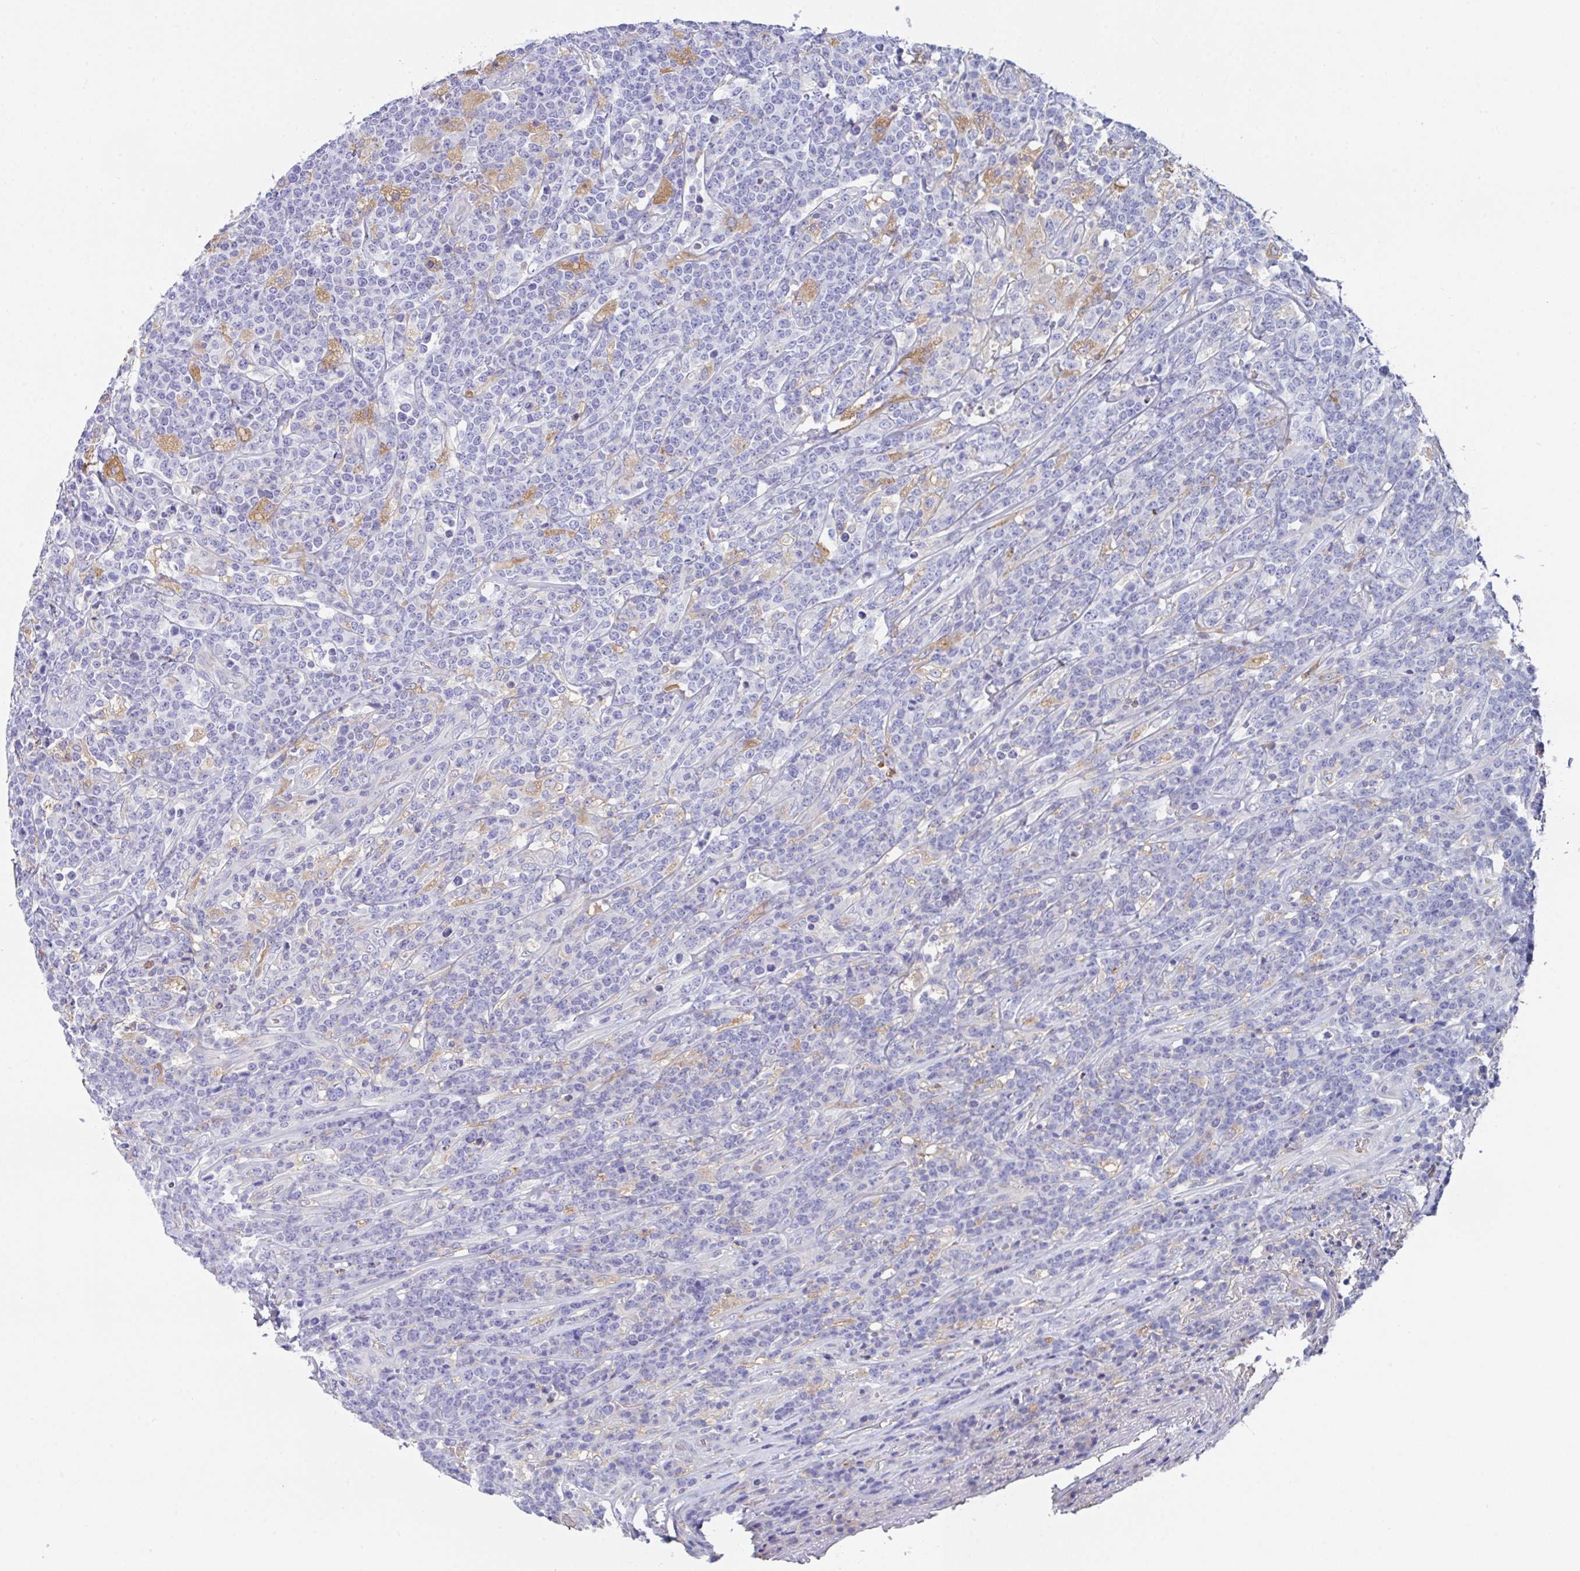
{"staining": {"intensity": "negative", "quantity": "none", "location": "none"}, "tissue": "lymphoma", "cell_type": "Tumor cells", "image_type": "cancer", "snomed": [{"axis": "morphology", "description": "Malignant lymphoma, non-Hodgkin's type, High grade"}, {"axis": "topography", "description": "Small intestine"}], "caption": "An immunohistochemistry (IHC) image of high-grade malignant lymphoma, non-Hodgkin's type is shown. There is no staining in tumor cells of high-grade malignant lymphoma, non-Hodgkin's type.", "gene": "TFAP2C", "patient": {"sex": "male", "age": 8}}